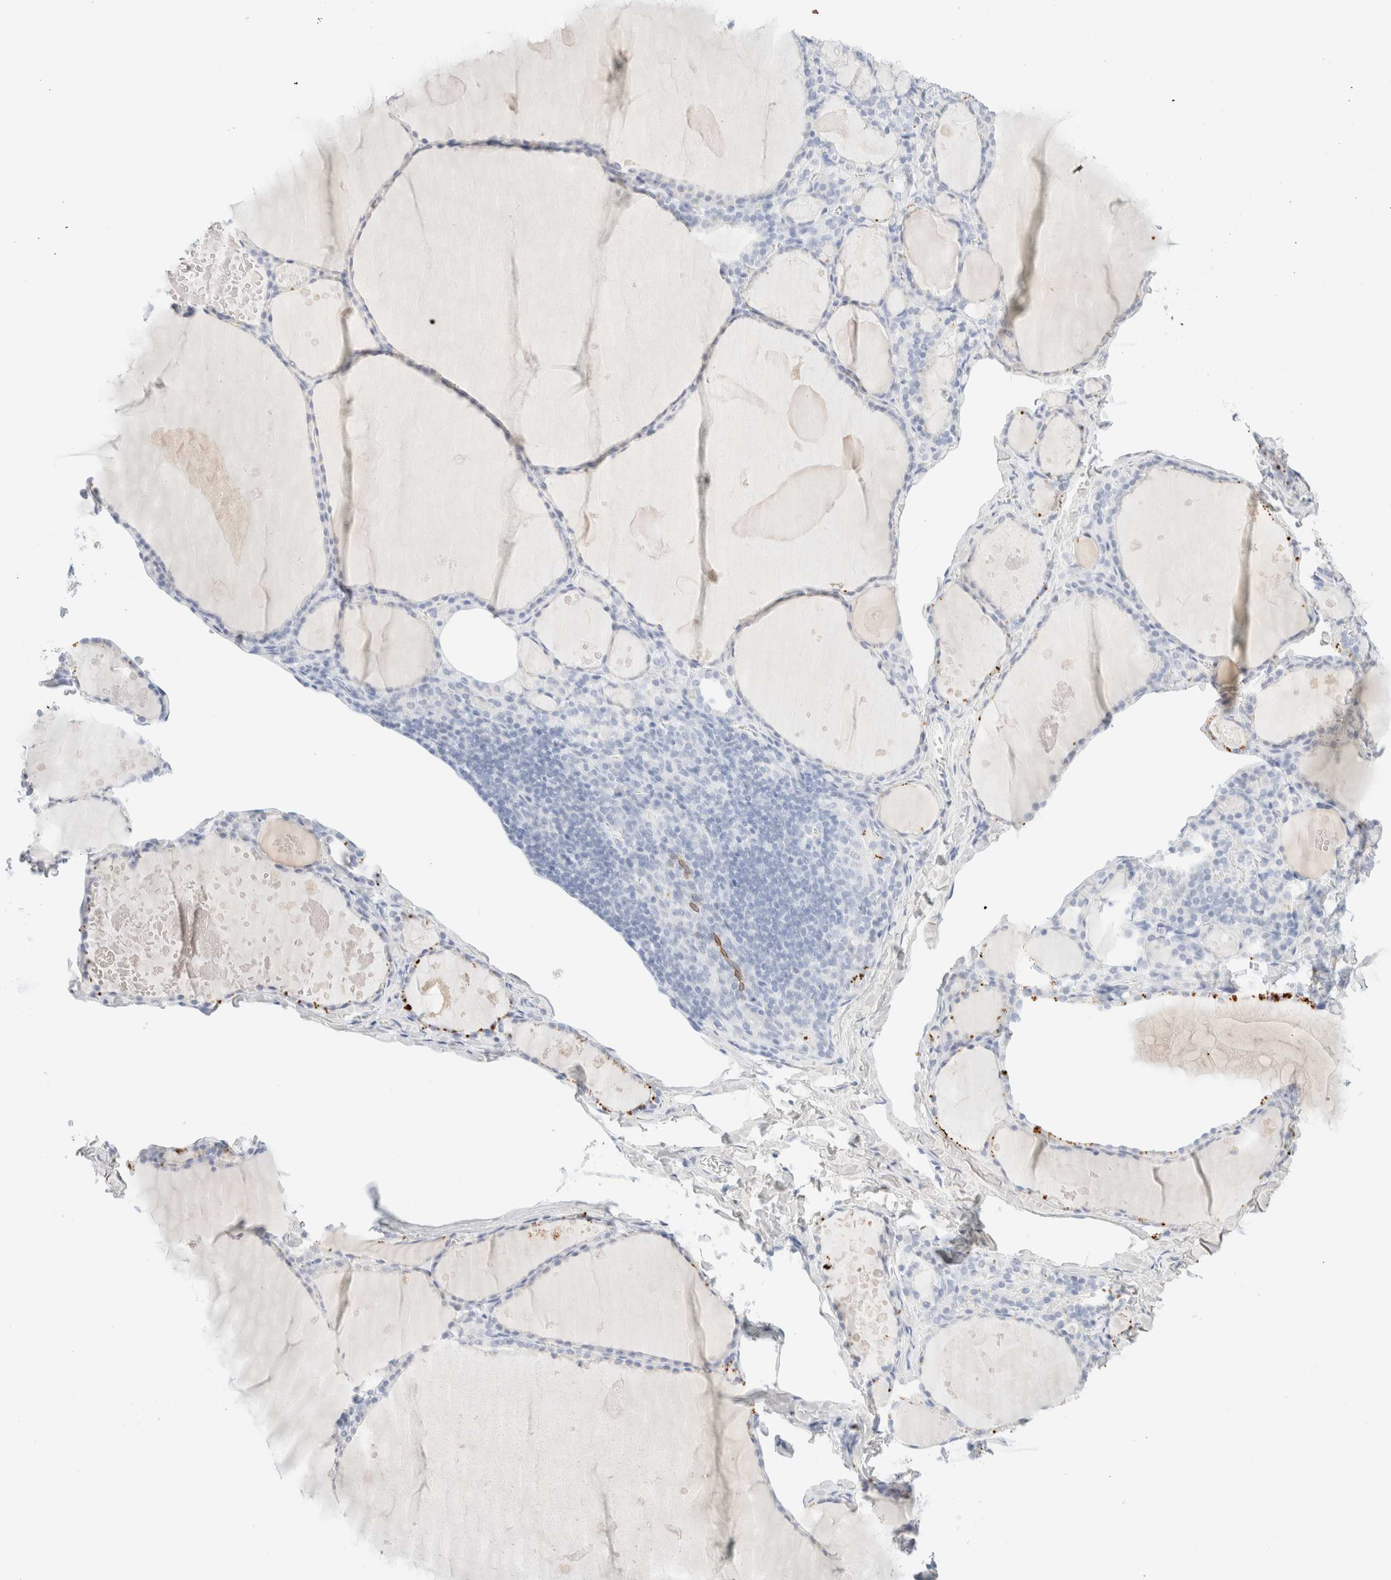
{"staining": {"intensity": "negative", "quantity": "none", "location": "none"}, "tissue": "thyroid gland", "cell_type": "Glandular cells", "image_type": "normal", "snomed": [{"axis": "morphology", "description": "Normal tissue, NOS"}, {"axis": "topography", "description": "Thyroid gland"}], "caption": "DAB immunohistochemical staining of benign human thyroid gland displays no significant positivity in glandular cells.", "gene": "KRT15", "patient": {"sex": "male", "age": 56}}